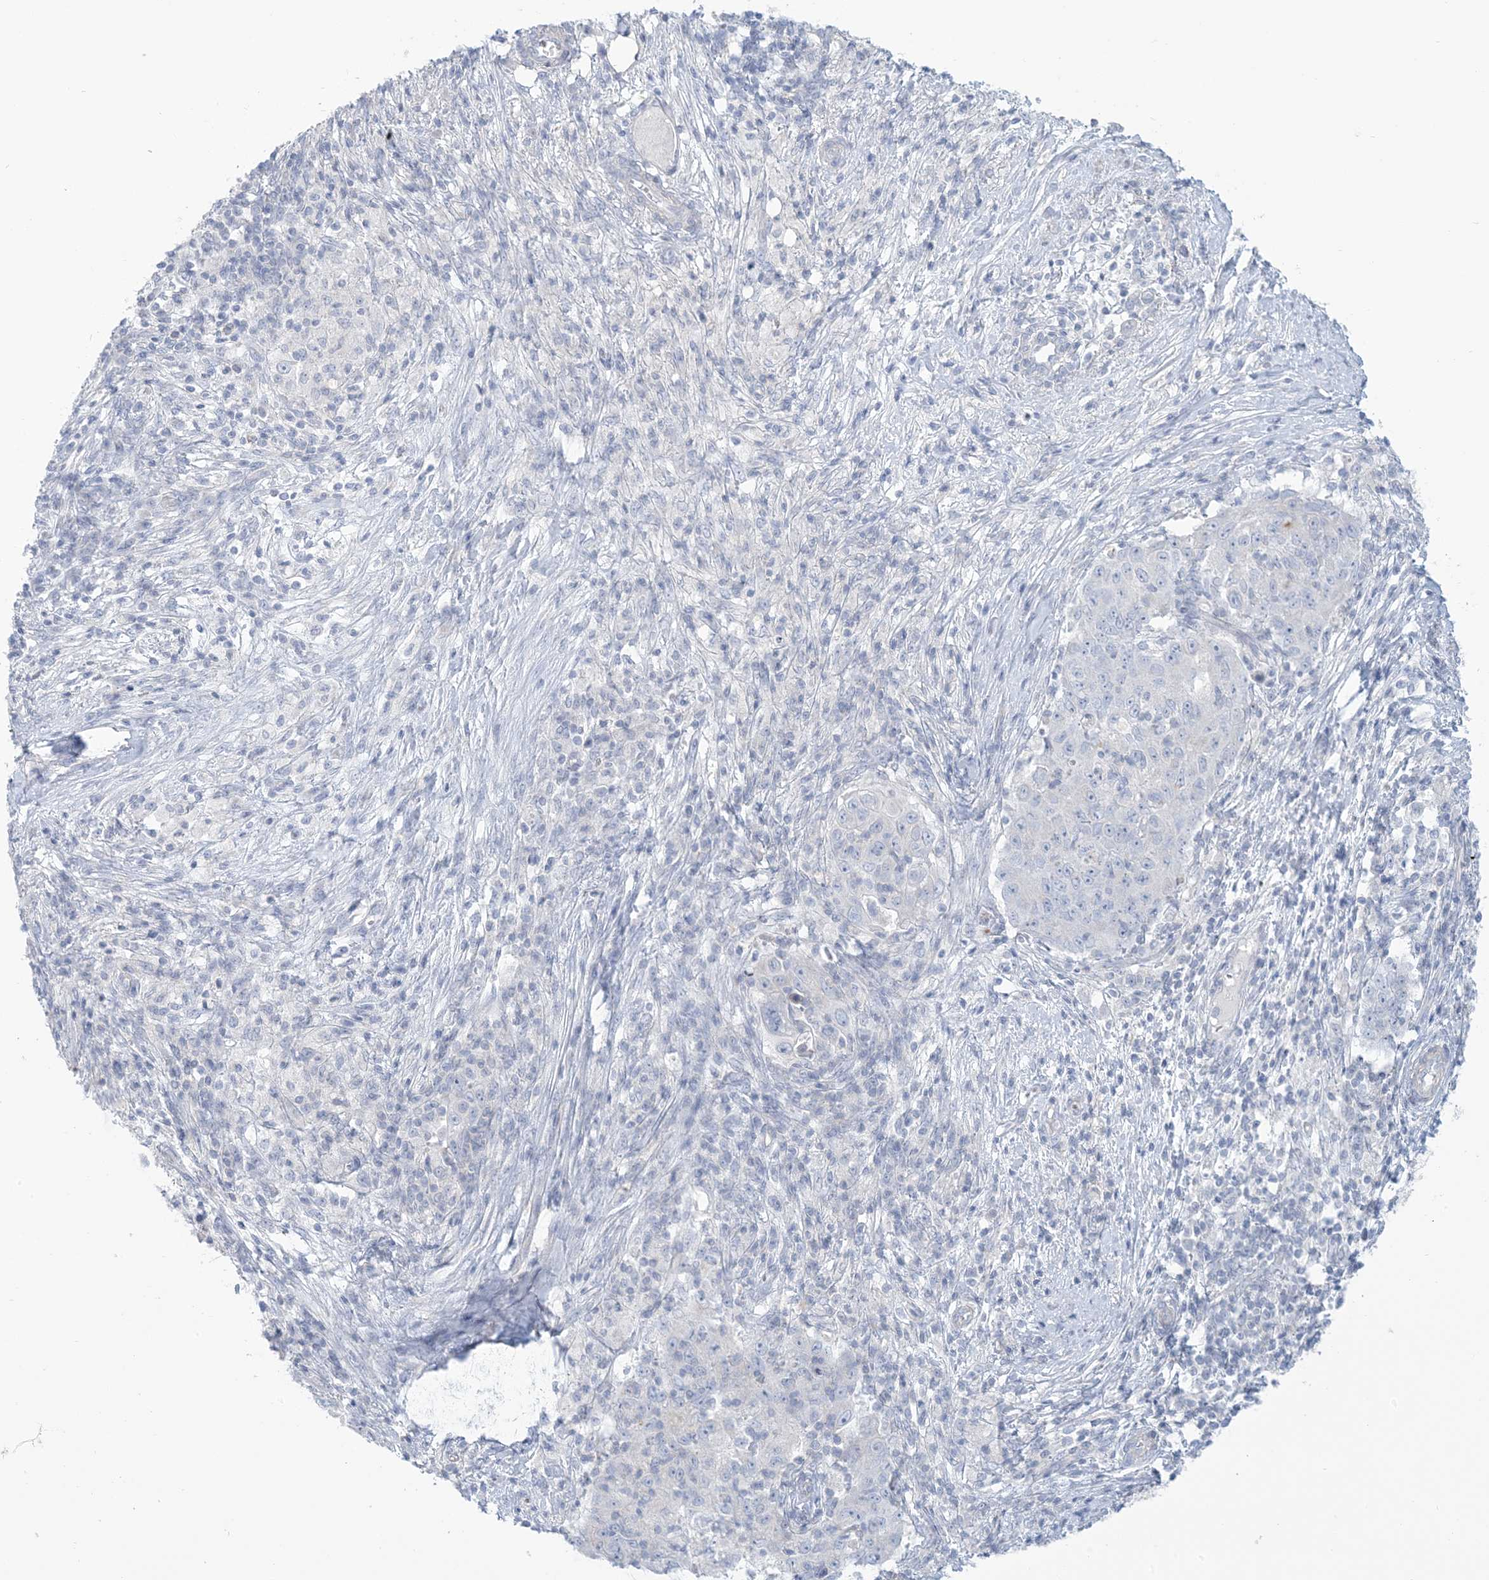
{"staining": {"intensity": "negative", "quantity": "none", "location": "none"}, "tissue": "ovarian cancer", "cell_type": "Tumor cells", "image_type": "cancer", "snomed": [{"axis": "morphology", "description": "Carcinoma, endometroid"}, {"axis": "topography", "description": "Ovary"}], "caption": "Tumor cells show no significant staining in endometroid carcinoma (ovarian).", "gene": "MTHFD2L", "patient": {"sex": "female", "age": 42}}